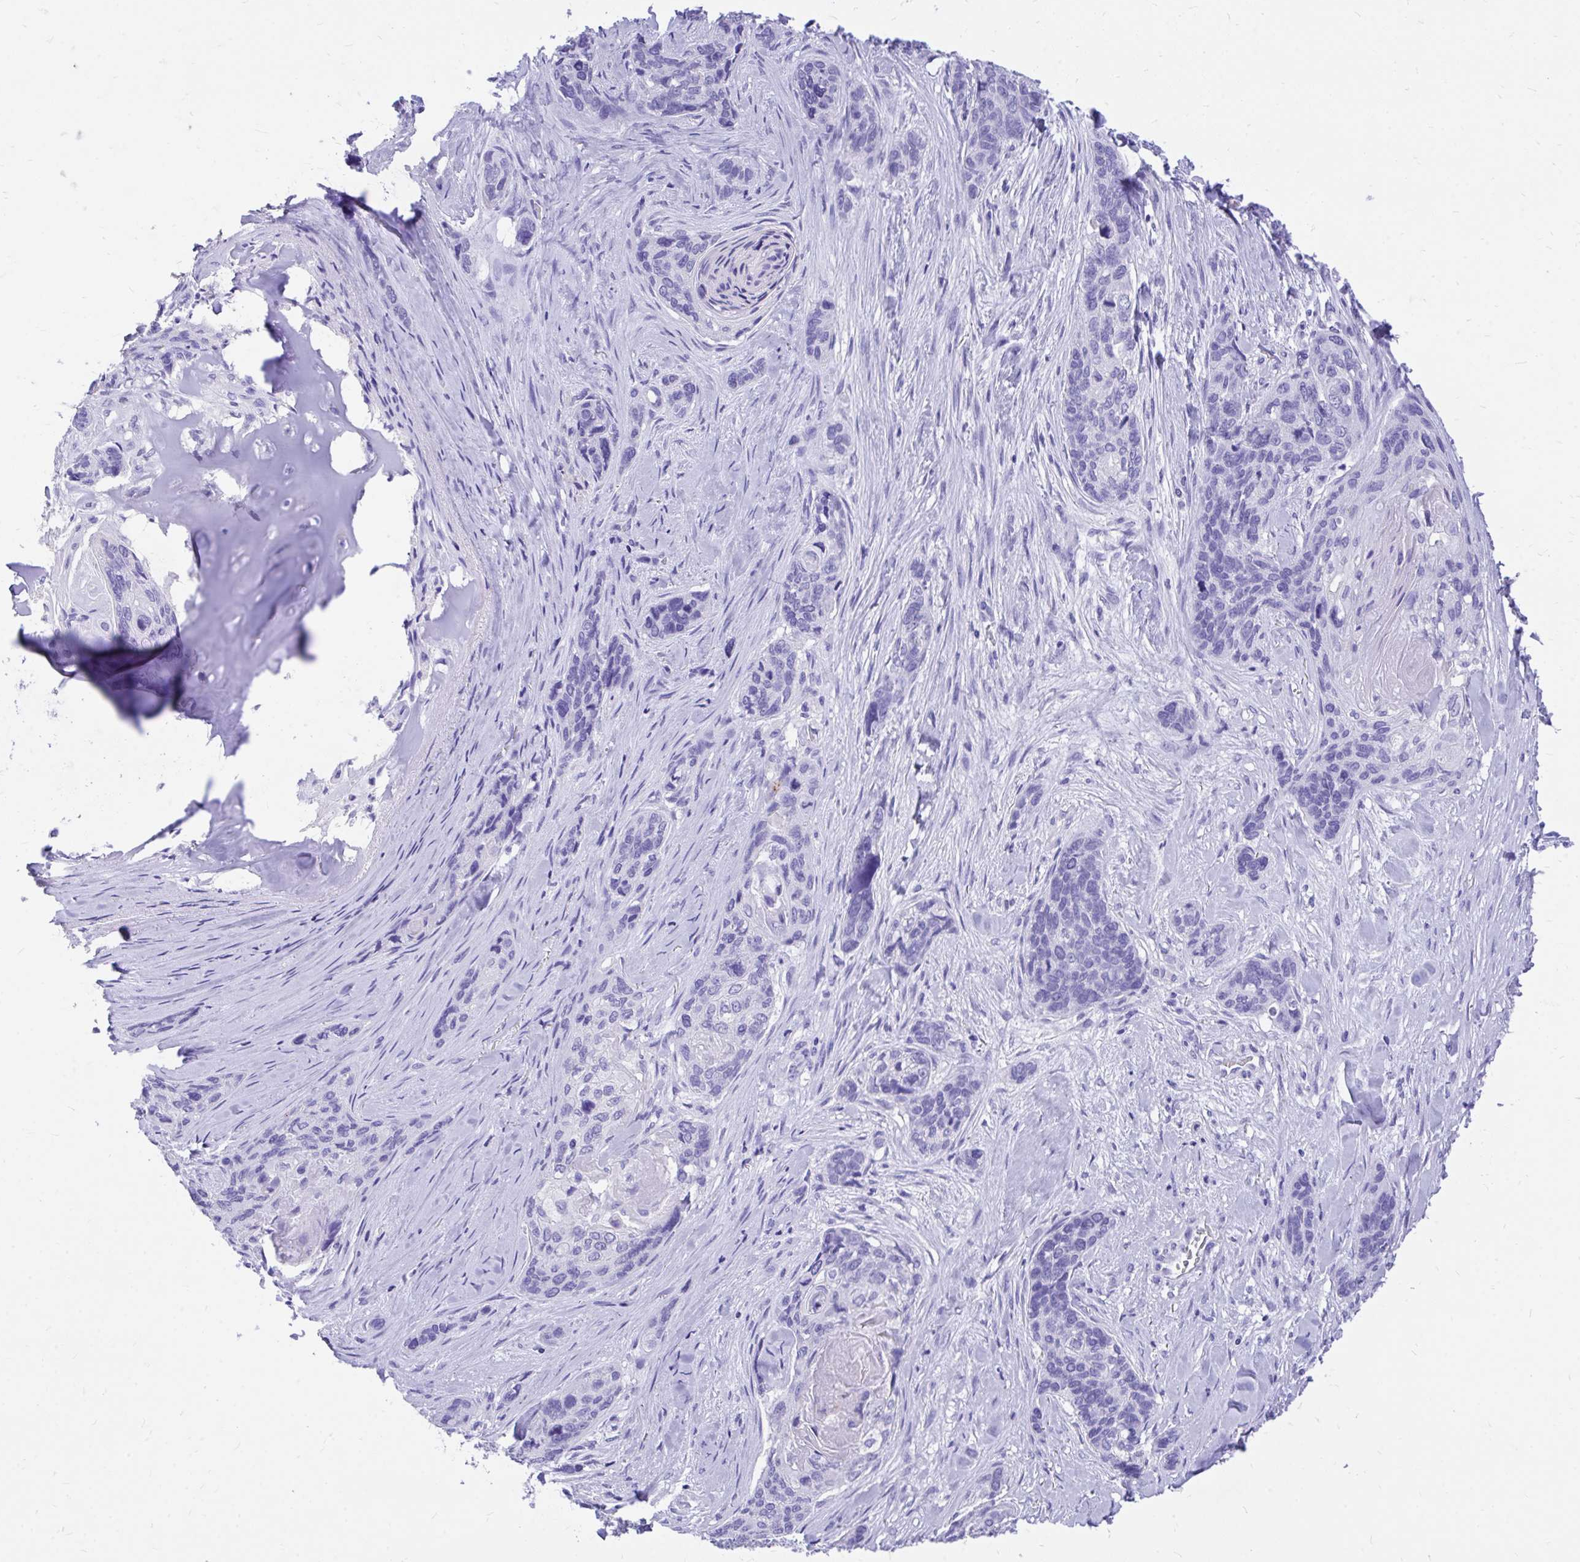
{"staining": {"intensity": "negative", "quantity": "none", "location": "none"}, "tissue": "lung cancer", "cell_type": "Tumor cells", "image_type": "cancer", "snomed": [{"axis": "morphology", "description": "Squamous cell carcinoma, NOS"}, {"axis": "morphology", "description": "Squamous cell carcinoma, metastatic, NOS"}, {"axis": "topography", "description": "Lymph node"}, {"axis": "topography", "description": "Lung"}], "caption": "A high-resolution histopathology image shows immunohistochemistry staining of lung squamous cell carcinoma, which shows no significant expression in tumor cells.", "gene": "MON1A", "patient": {"sex": "male", "age": 41}}